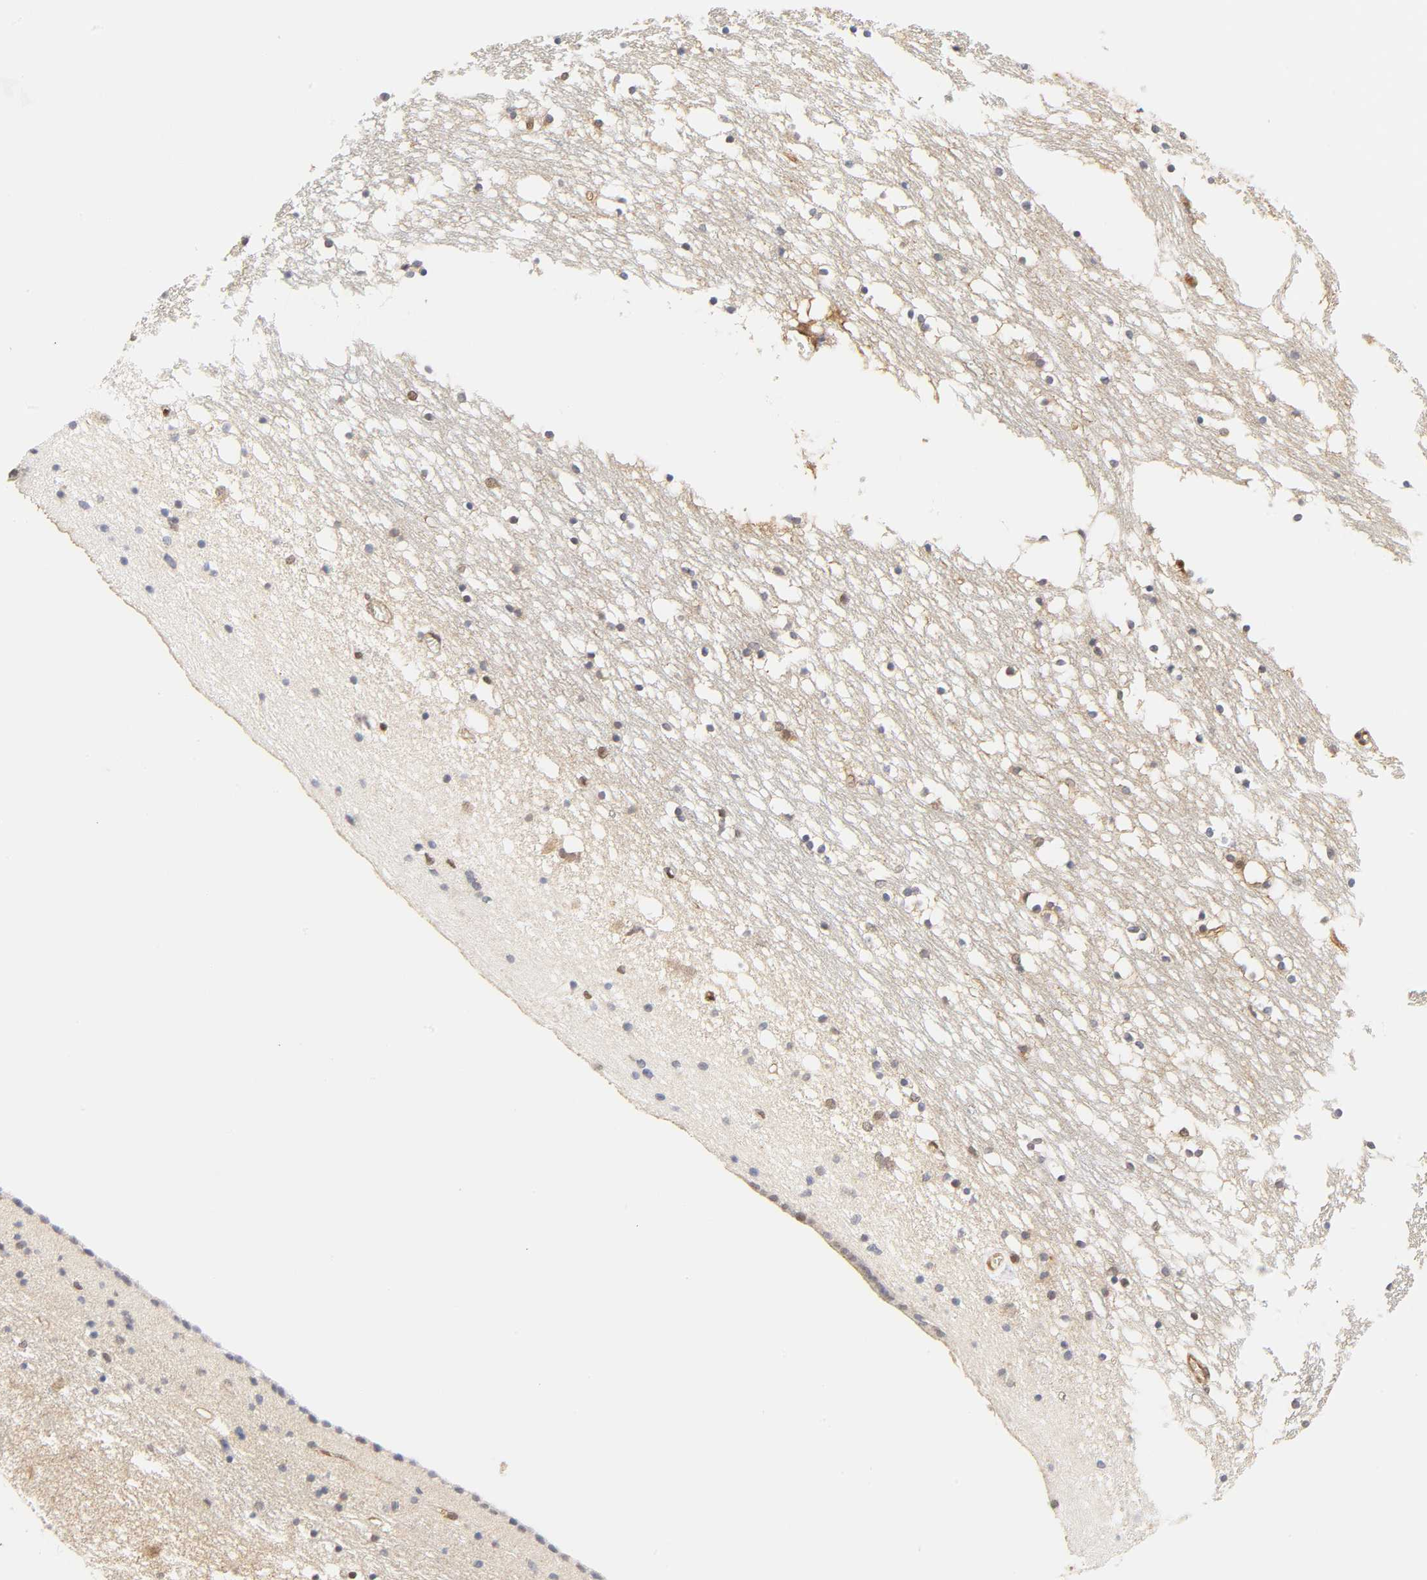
{"staining": {"intensity": "weak", "quantity": "<25%", "location": "cytoplasmic/membranous,nuclear"}, "tissue": "caudate", "cell_type": "Glial cells", "image_type": "normal", "snomed": [{"axis": "morphology", "description": "Normal tissue, NOS"}, {"axis": "topography", "description": "Lateral ventricle wall"}], "caption": "Immunohistochemical staining of benign caudate shows no significant expression in glial cells. The staining was performed using DAB (3,3'-diaminobenzidine) to visualize the protein expression in brown, while the nuclei were stained in blue with hematoxylin (Magnification: 20x).", "gene": "CDC37", "patient": {"sex": "male", "age": 45}}